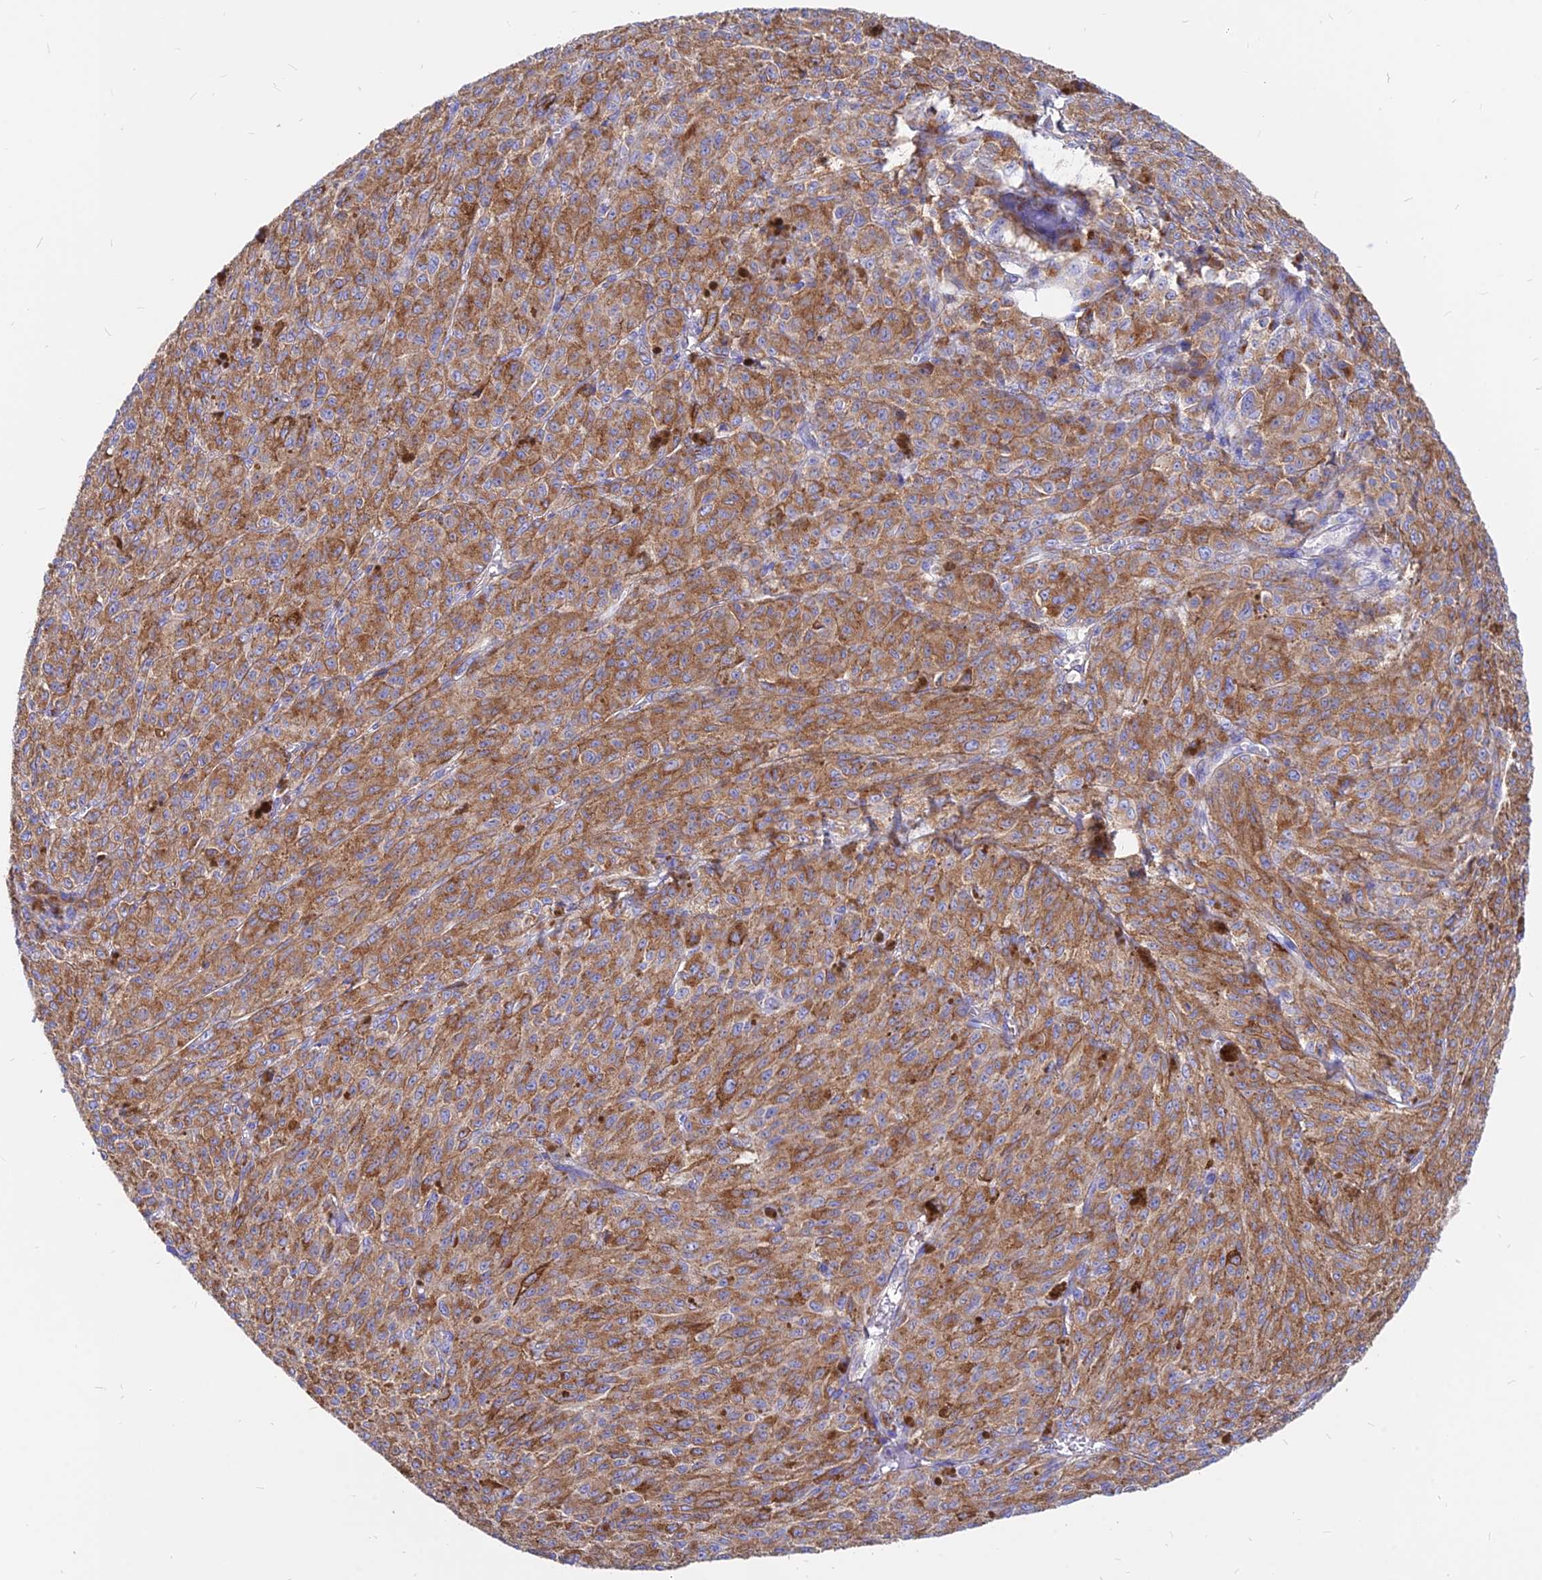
{"staining": {"intensity": "moderate", "quantity": ">75%", "location": "cytoplasmic/membranous"}, "tissue": "melanoma", "cell_type": "Tumor cells", "image_type": "cancer", "snomed": [{"axis": "morphology", "description": "Malignant melanoma, NOS"}, {"axis": "topography", "description": "Skin"}], "caption": "Immunohistochemistry (IHC) histopathology image of neoplastic tissue: malignant melanoma stained using IHC reveals medium levels of moderate protein expression localized specifically in the cytoplasmic/membranous of tumor cells, appearing as a cytoplasmic/membranous brown color.", "gene": "AGTRAP", "patient": {"sex": "female", "age": 52}}